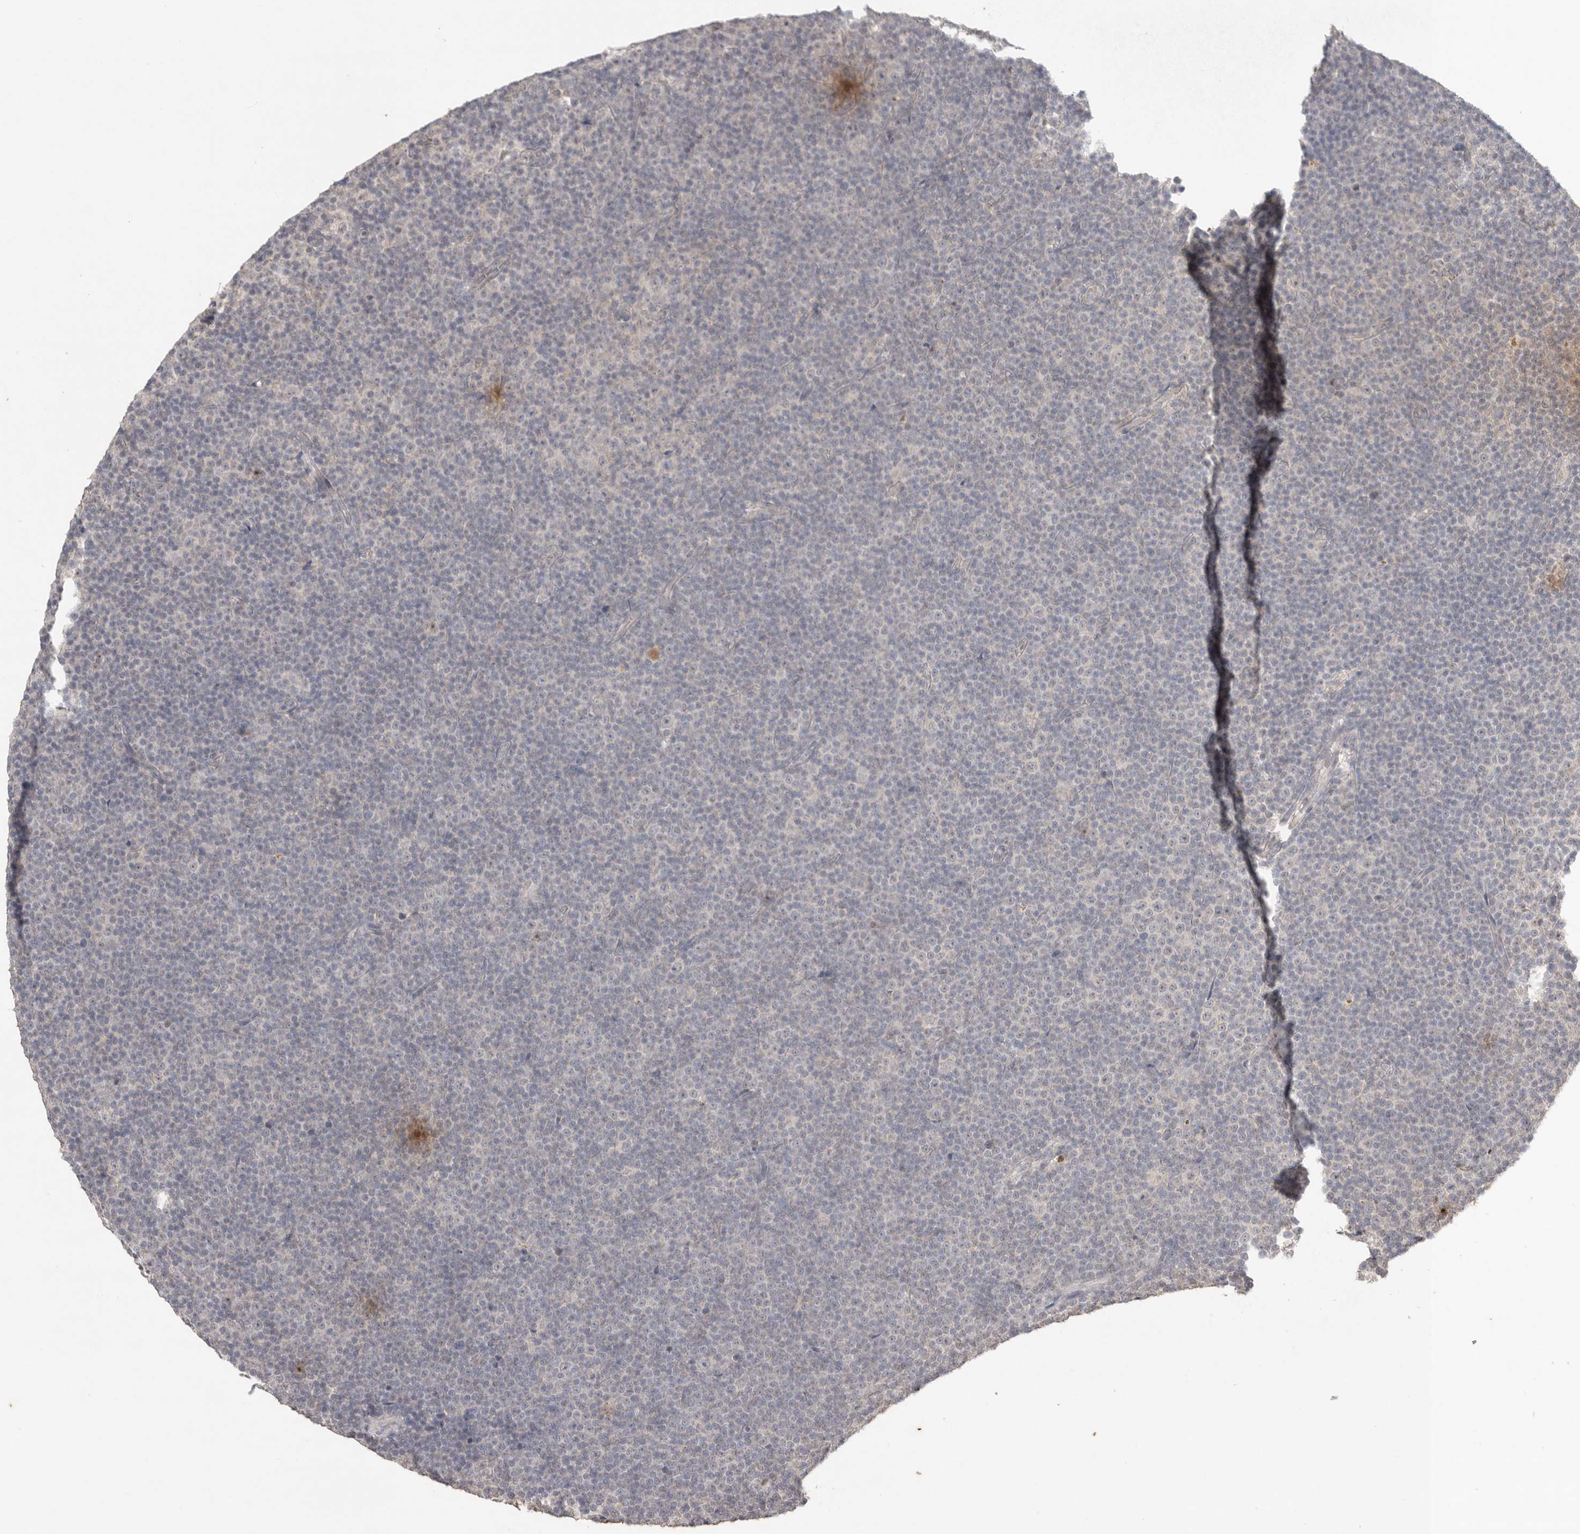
{"staining": {"intensity": "negative", "quantity": "none", "location": "none"}, "tissue": "lymphoma", "cell_type": "Tumor cells", "image_type": "cancer", "snomed": [{"axis": "morphology", "description": "Malignant lymphoma, non-Hodgkin's type, Low grade"}, {"axis": "topography", "description": "Lymph node"}], "caption": "Immunohistochemical staining of malignant lymphoma, non-Hodgkin's type (low-grade) demonstrates no significant expression in tumor cells.", "gene": "KLK5", "patient": {"sex": "female", "age": 67}}